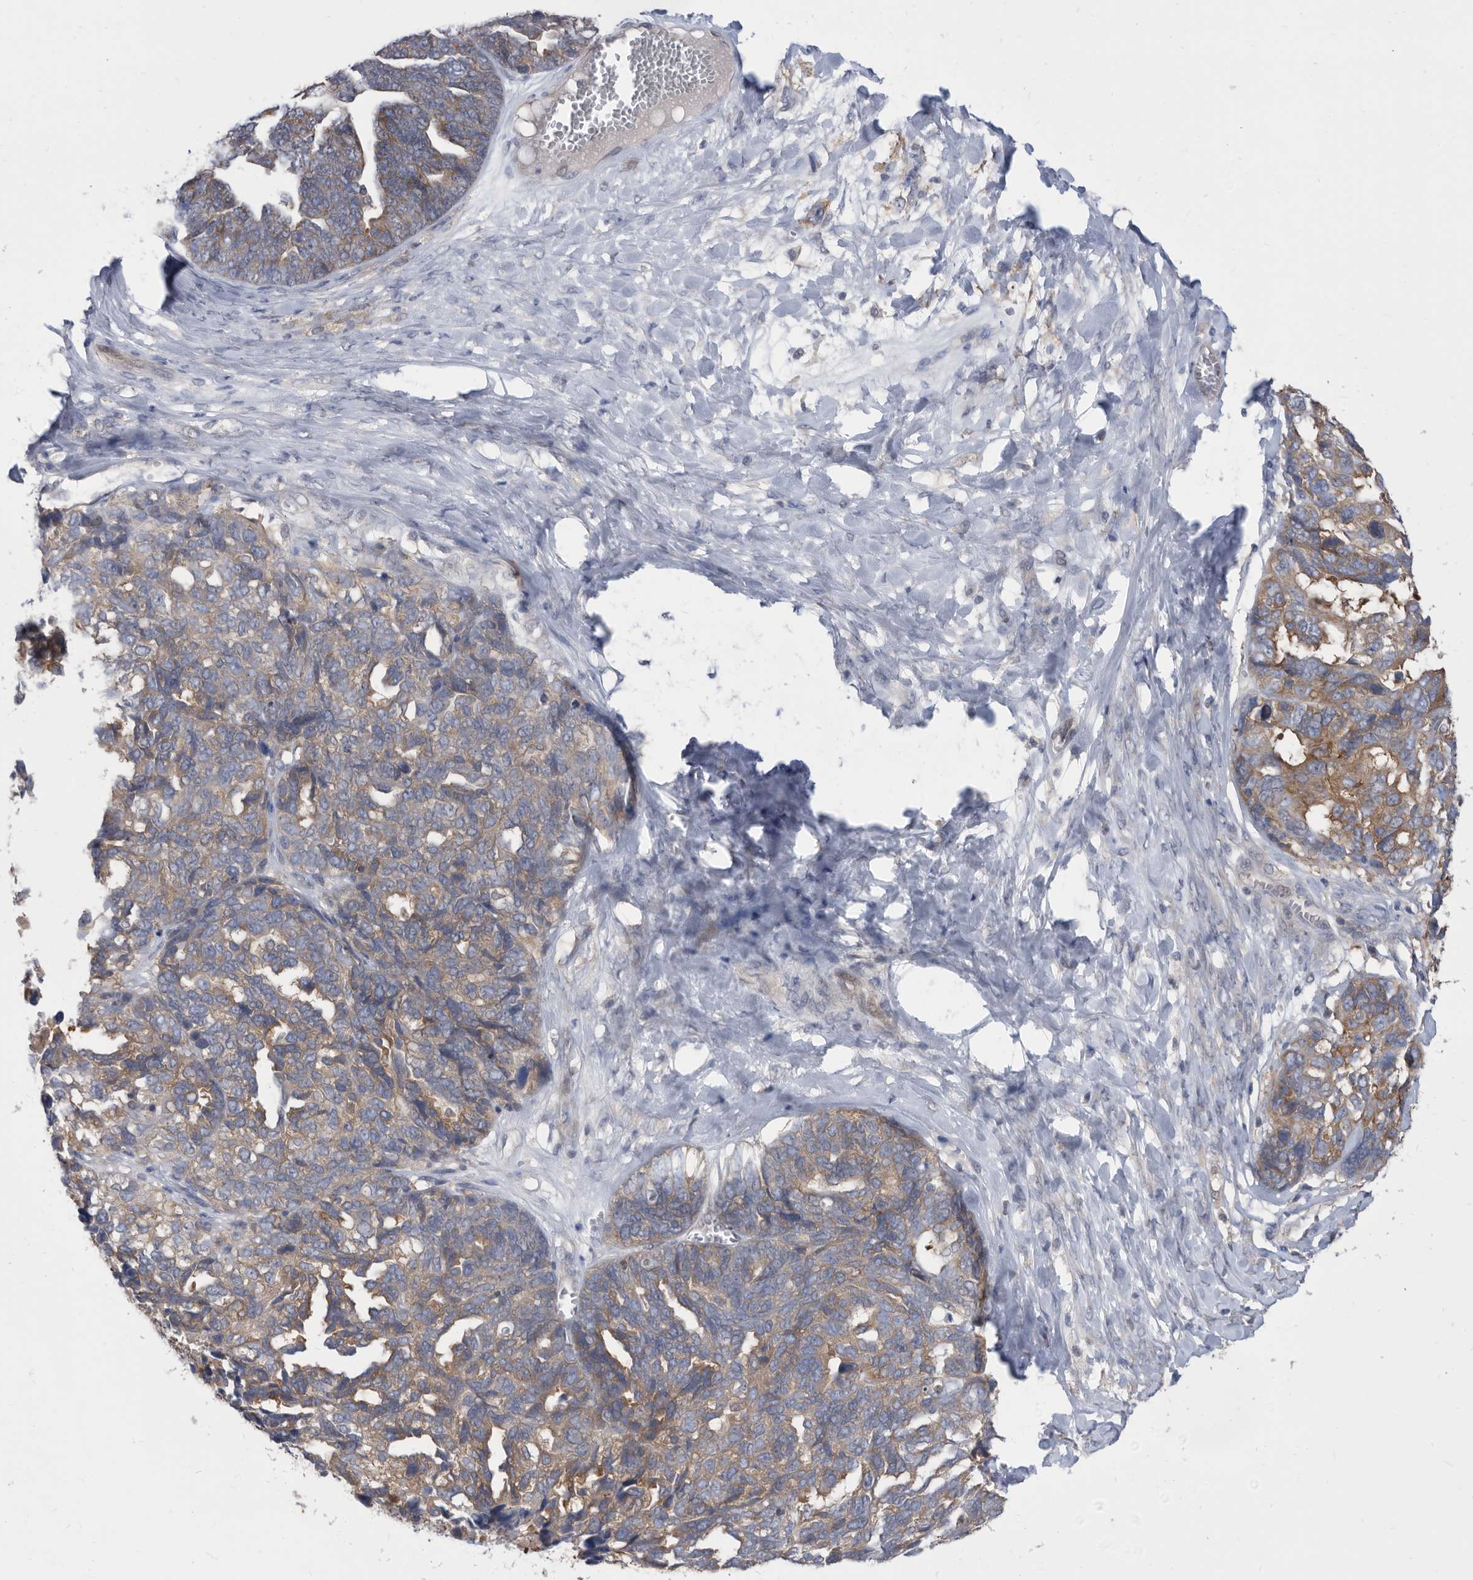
{"staining": {"intensity": "weak", "quantity": ">75%", "location": "cytoplasmic/membranous"}, "tissue": "ovarian cancer", "cell_type": "Tumor cells", "image_type": "cancer", "snomed": [{"axis": "morphology", "description": "Cystadenocarcinoma, serous, NOS"}, {"axis": "topography", "description": "Ovary"}], "caption": "Ovarian cancer stained for a protein displays weak cytoplasmic/membranous positivity in tumor cells.", "gene": "CCT4", "patient": {"sex": "female", "age": 79}}